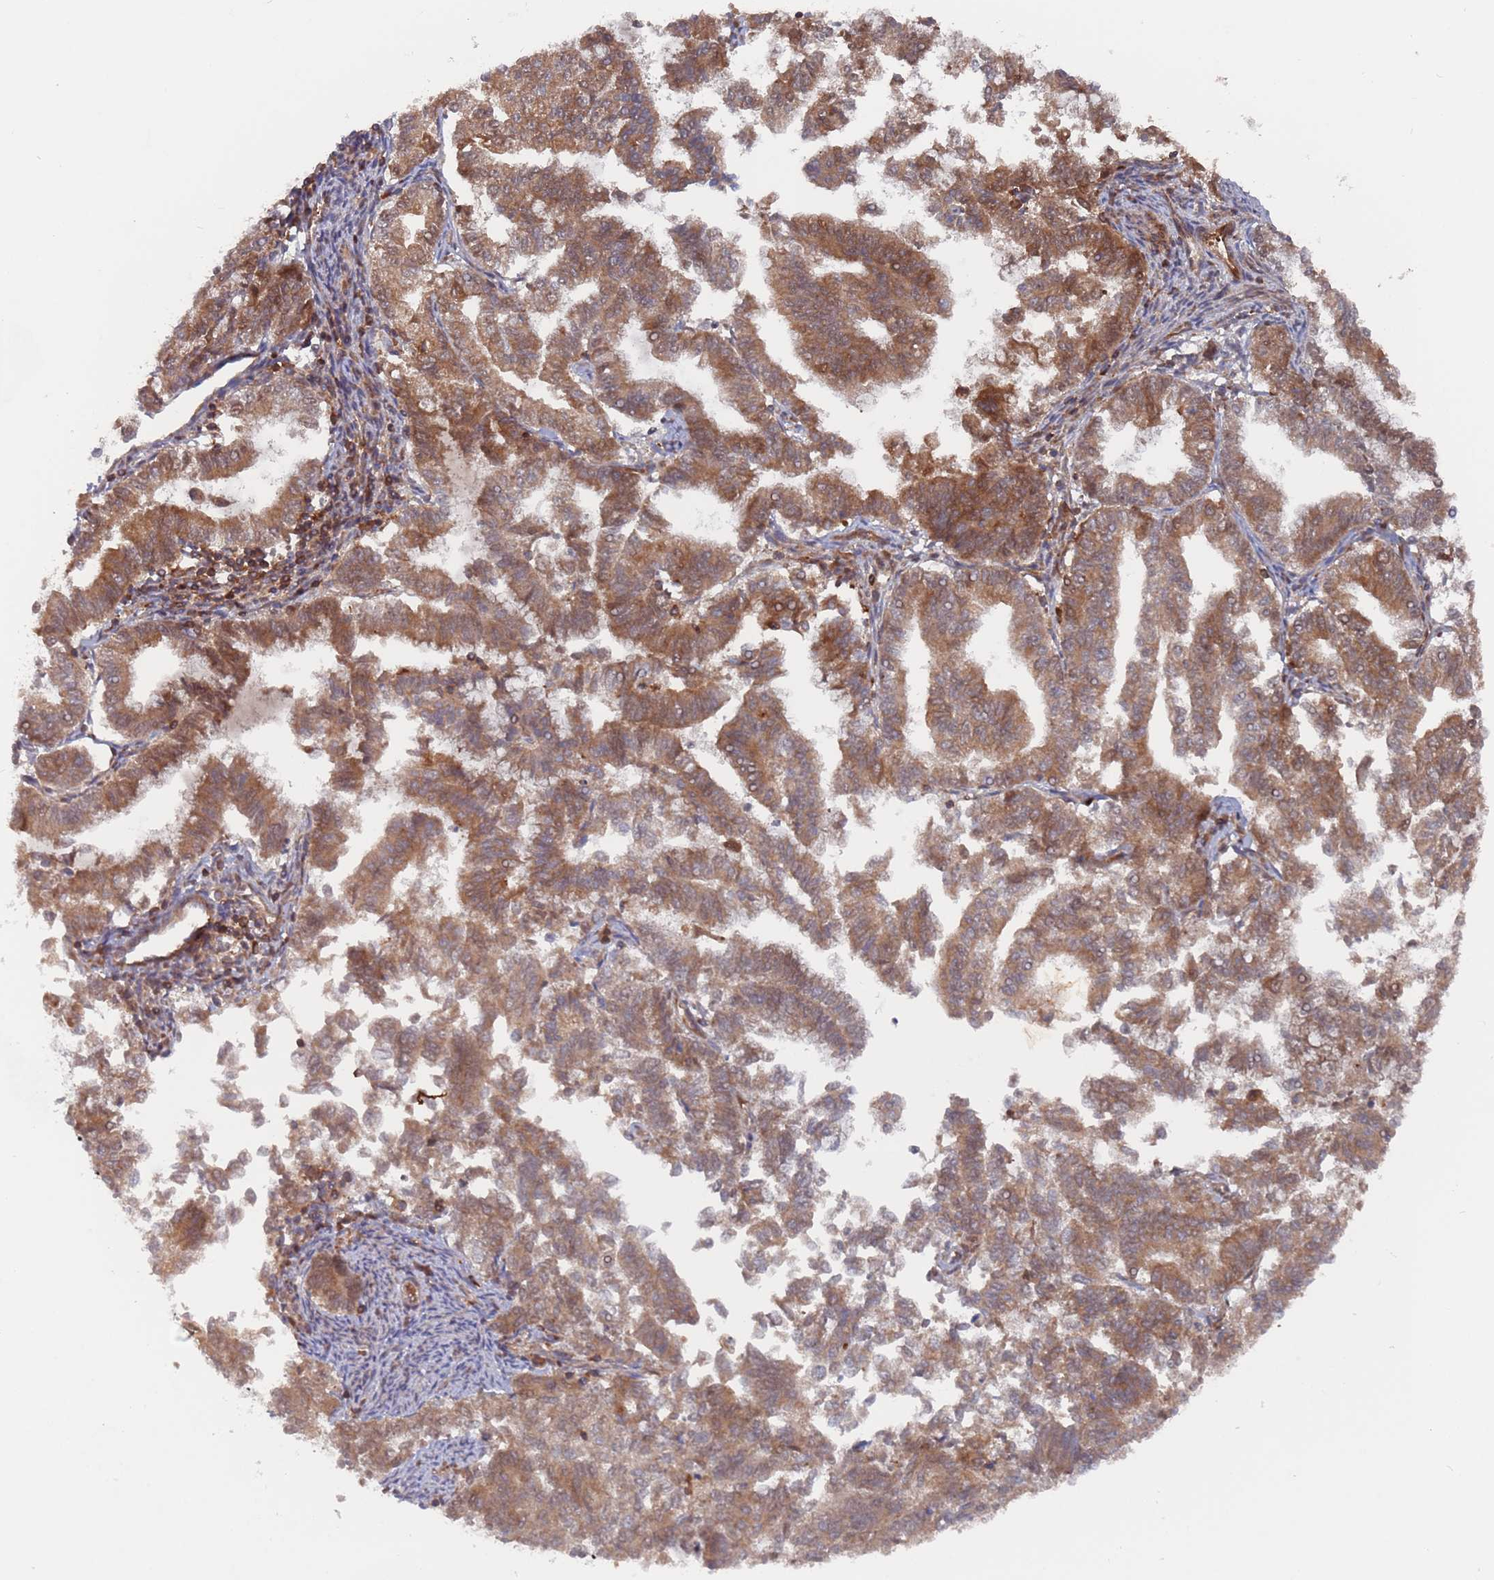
{"staining": {"intensity": "moderate", "quantity": ">75%", "location": "cytoplasmic/membranous"}, "tissue": "endometrial cancer", "cell_type": "Tumor cells", "image_type": "cancer", "snomed": [{"axis": "morphology", "description": "Adenocarcinoma, NOS"}, {"axis": "topography", "description": "Endometrium"}], "caption": "IHC of human adenocarcinoma (endometrial) exhibits medium levels of moderate cytoplasmic/membranous staining in about >75% of tumor cells.", "gene": "DDX60", "patient": {"sex": "female", "age": 79}}